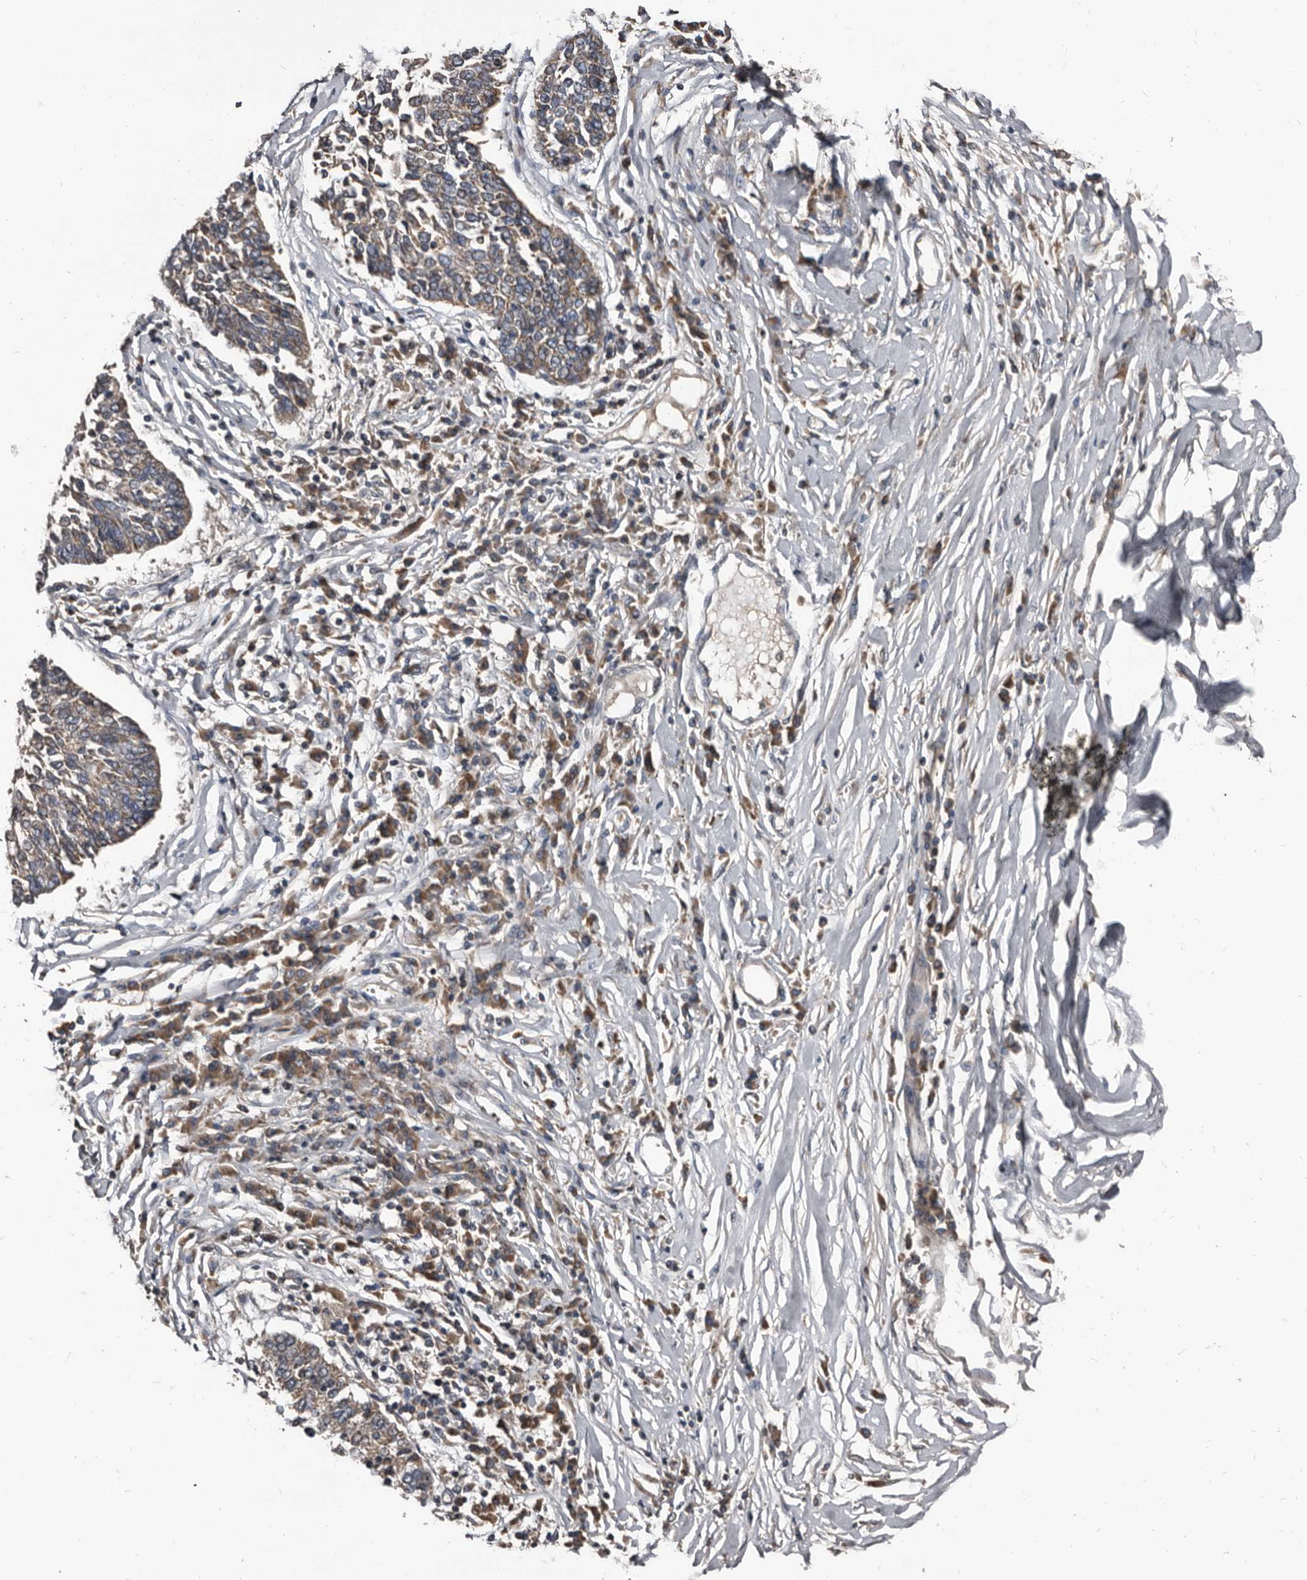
{"staining": {"intensity": "weak", "quantity": ">75%", "location": "cytoplasmic/membranous"}, "tissue": "lung cancer", "cell_type": "Tumor cells", "image_type": "cancer", "snomed": [{"axis": "morphology", "description": "Normal tissue, NOS"}, {"axis": "morphology", "description": "Squamous cell carcinoma, NOS"}, {"axis": "topography", "description": "Cartilage tissue"}, {"axis": "topography", "description": "Bronchus"}, {"axis": "topography", "description": "Lung"}, {"axis": "topography", "description": "Peripheral nerve tissue"}], "caption": "This is a photomicrograph of immunohistochemistry (IHC) staining of squamous cell carcinoma (lung), which shows weak expression in the cytoplasmic/membranous of tumor cells.", "gene": "GREB1", "patient": {"sex": "female", "age": 49}}